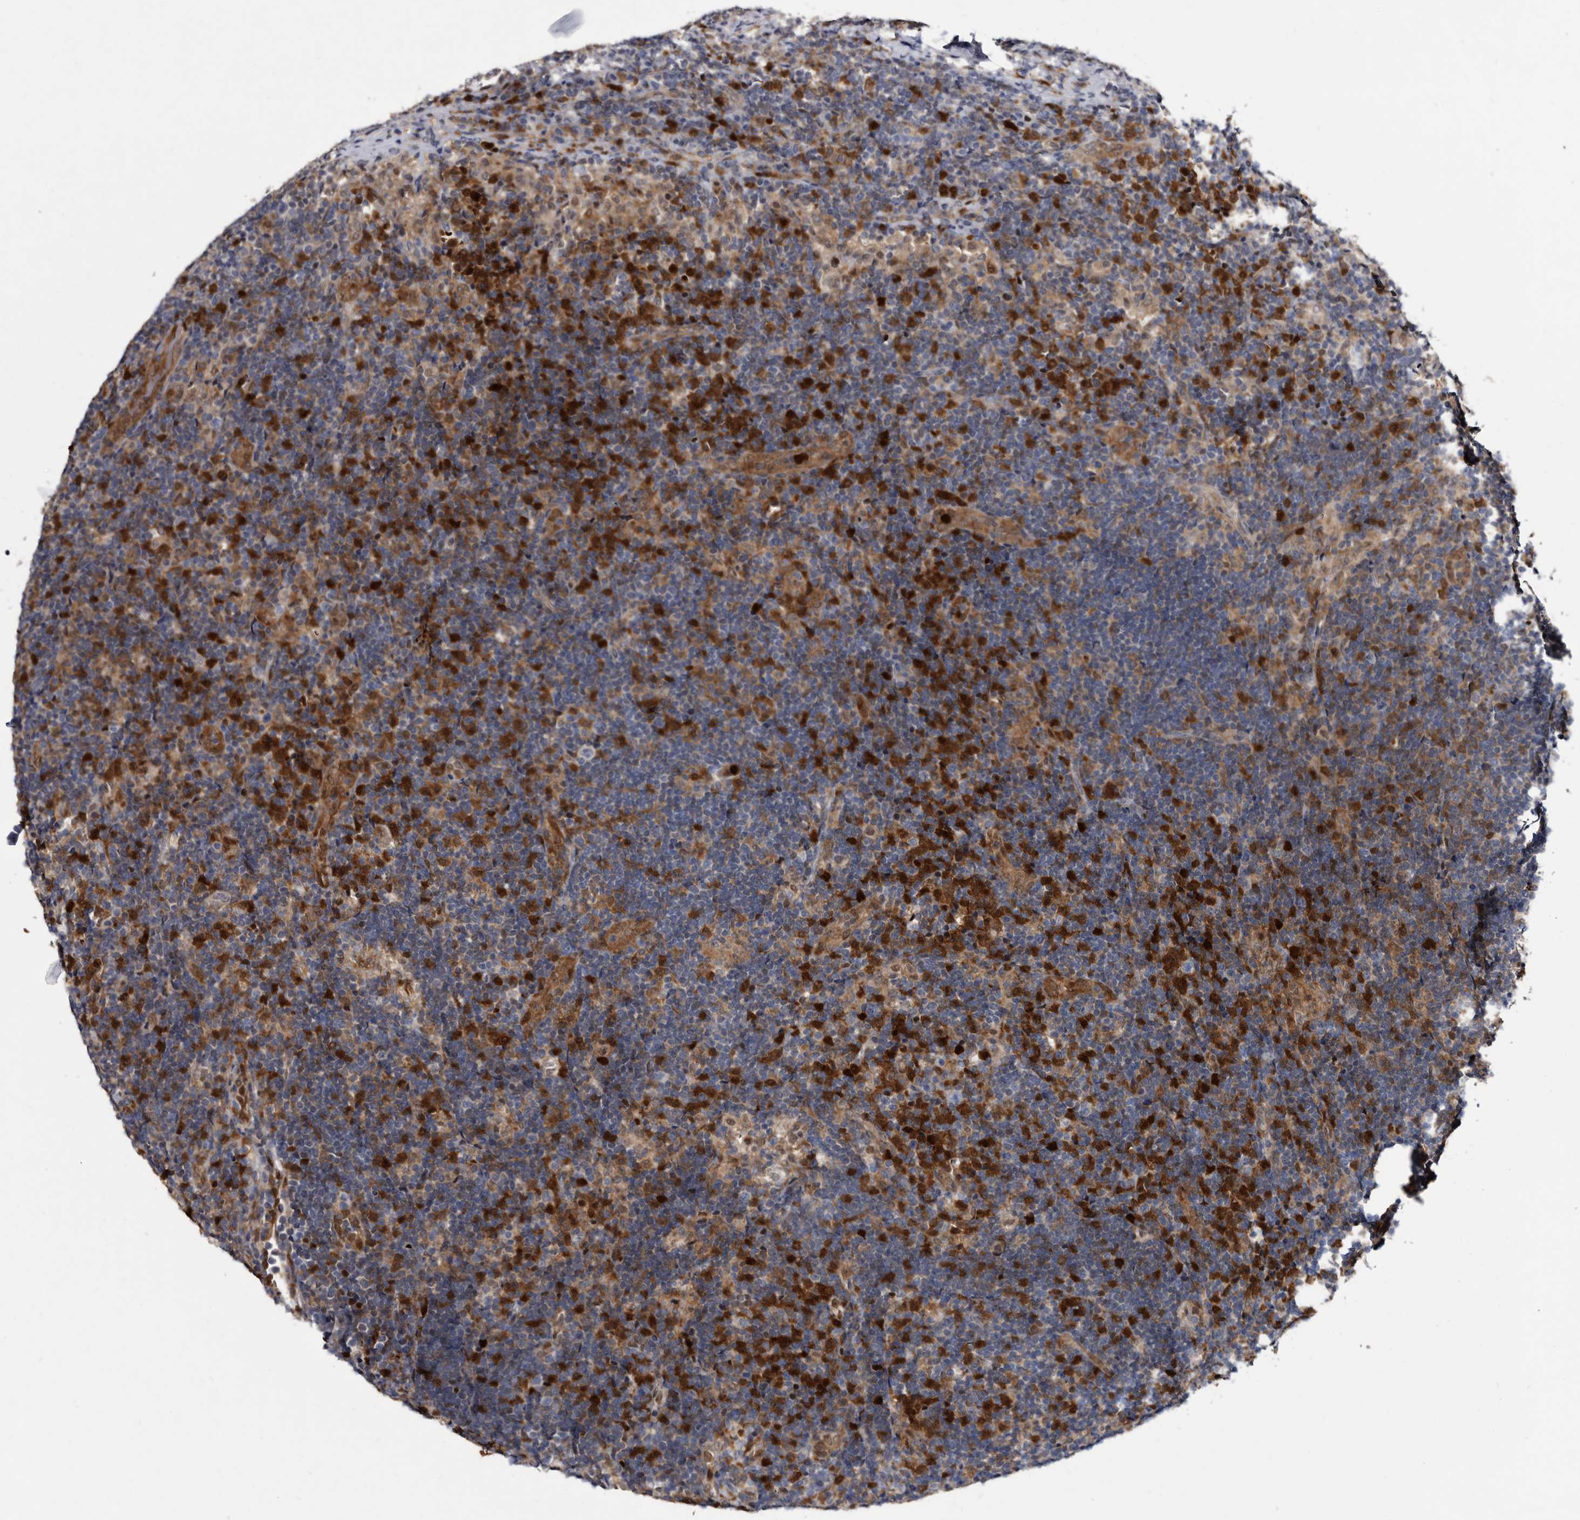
{"staining": {"intensity": "strong", "quantity": "<25%", "location": "cytoplasmic/membranous,nuclear"}, "tissue": "lymph node", "cell_type": "Non-germinal center cells", "image_type": "normal", "snomed": [{"axis": "morphology", "description": "Normal tissue, NOS"}, {"axis": "topography", "description": "Lymph node"}], "caption": "Non-germinal center cells reveal strong cytoplasmic/membranous,nuclear staining in approximately <25% of cells in normal lymph node.", "gene": "SERPINB8", "patient": {"sex": "female", "age": 22}}